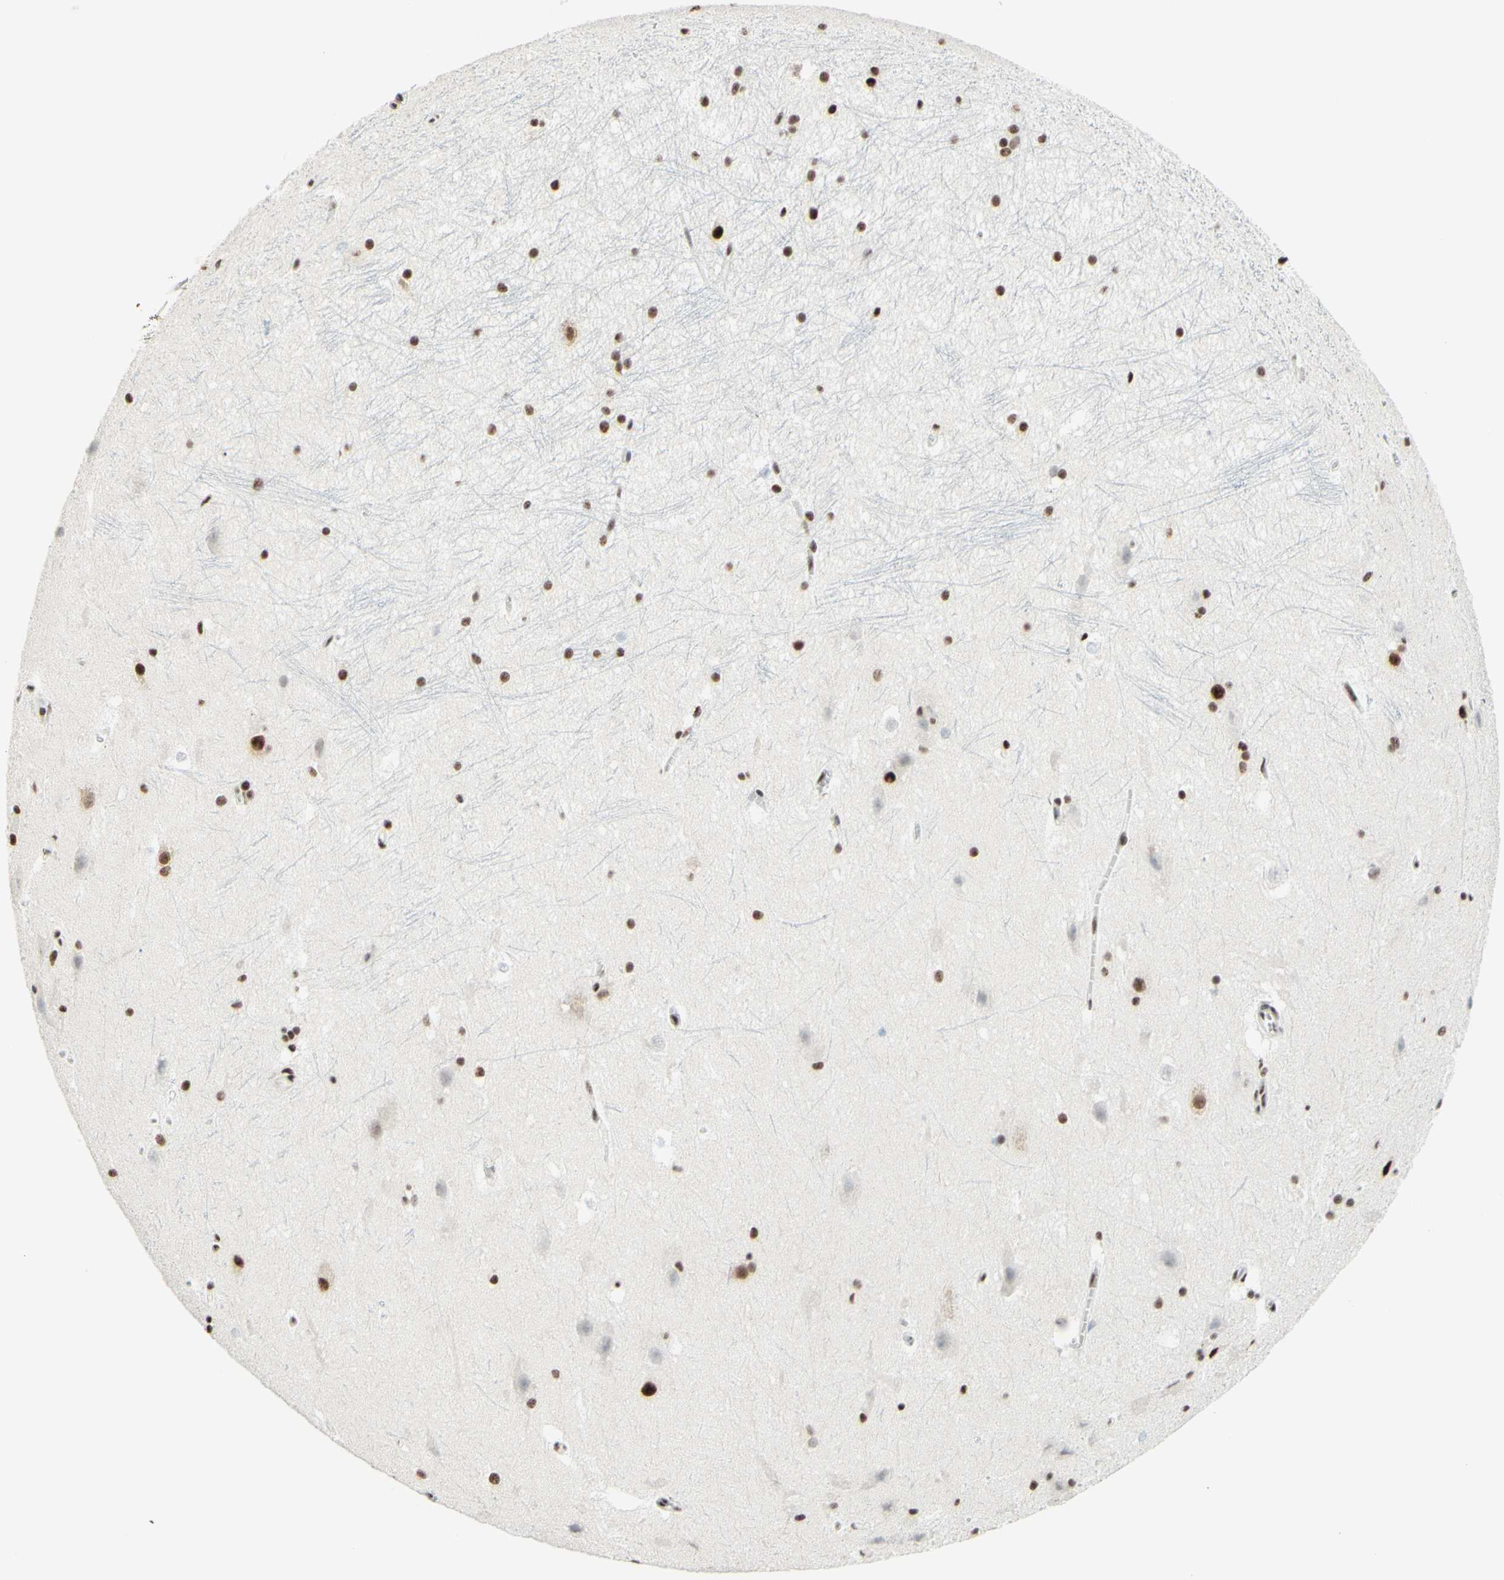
{"staining": {"intensity": "moderate", "quantity": "25%-75%", "location": "nuclear"}, "tissue": "hippocampus", "cell_type": "Glial cells", "image_type": "normal", "snomed": [{"axis": "morphology", "description": "Normal tissue, NOS"}, {"axis": "topography", "description": "Hippocampus"}], "caption": "A medium amount of moderate nuclear staining is seen in approximately 25%-75% of glial cells in unremarkable hippocampus.", "gene": "WTAP", "patient": {"sex": "female", "age": 19}}